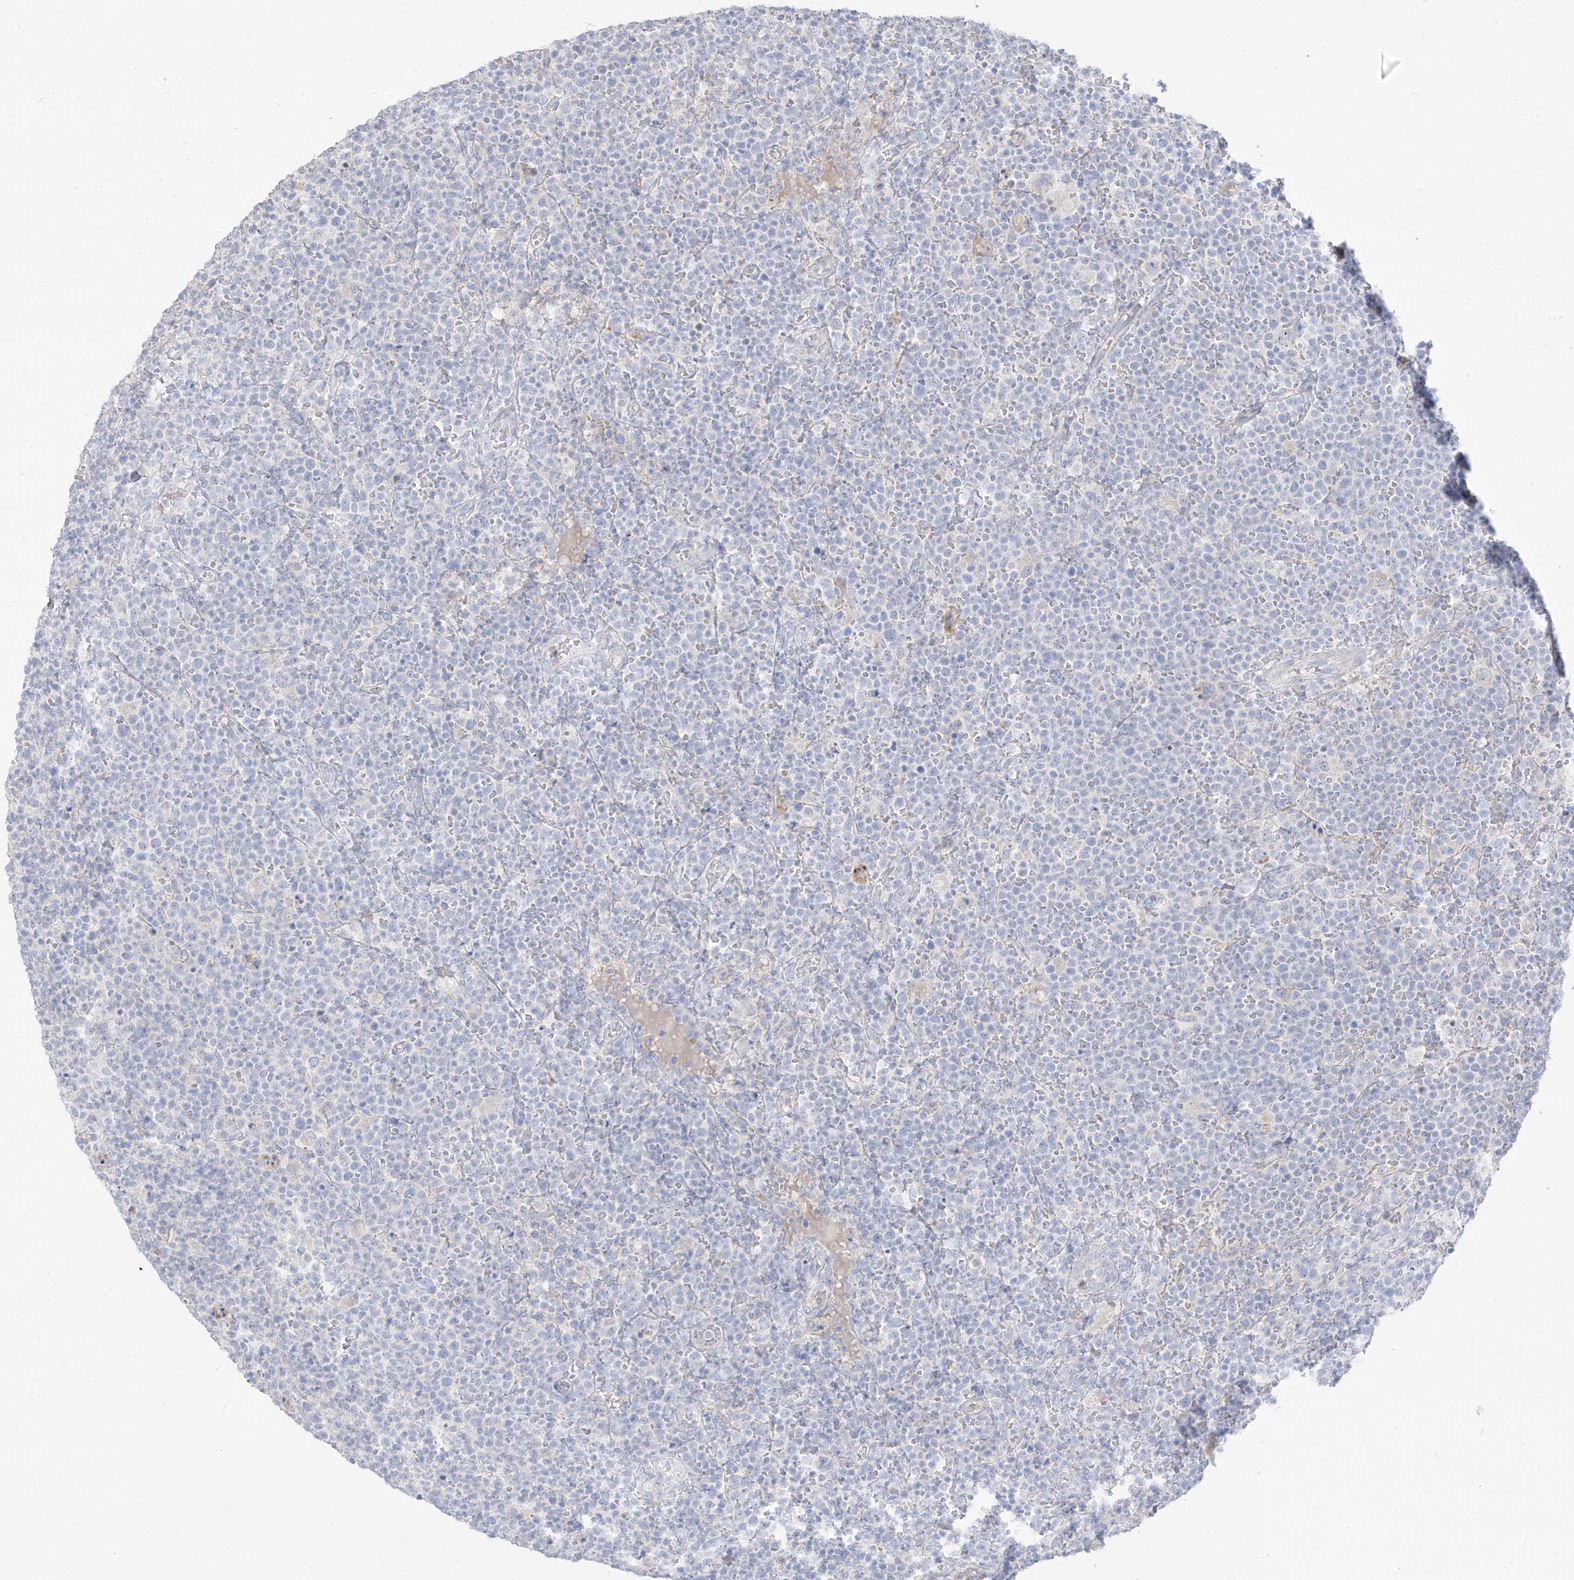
{"staining": {"intensity": "negative", "quantity": "none", "location": "none"}, "tissue": "lymphoma", "cell_type": "Tumor cells", "image_type": "cancer", "snomed": [{"axis": "morphology", "description": "Malignant lymphoma, non-Hodgkin's type, High grade"}, {"axis": "topography", "description": "Lymph node"}], "caption": "DAB immunohistochemical staining of human lymphoma reveals no significant expression in tumor cells.", "gene": "ARHGEF40", "patient": {"sex": "male", "age": 61}}